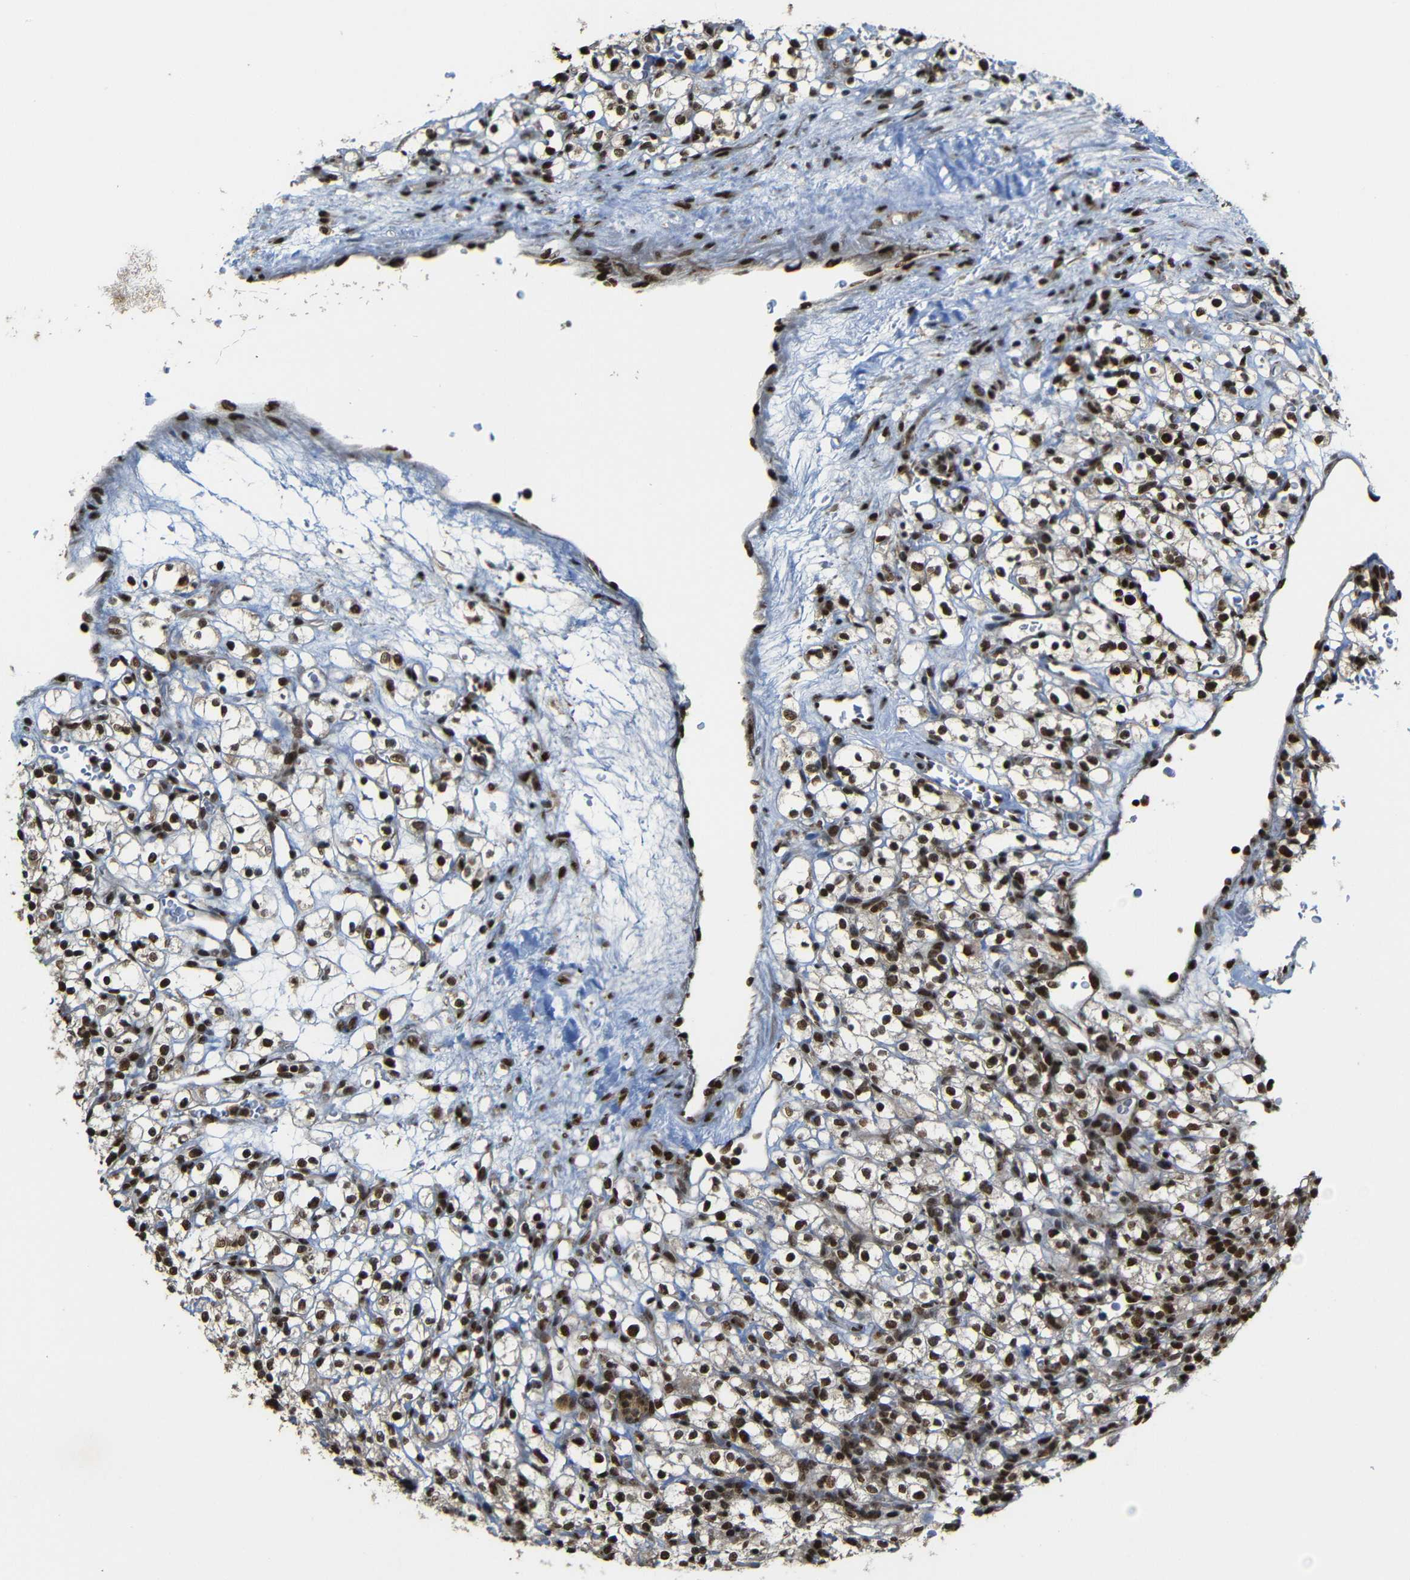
{"staining": {"intensity": "strong", "quantity": ">75%", "location": "cytoplasmic/membranous,nuclear"}, "tissue": "renal cancer", "cell_type": "Tumor cells", "image_type": "cancer", "snomed": [{"axis": "morphology", "description": "Normal tissue, NOS"}, {"axis": "morphology", "description": "Adenocarcinoma, NOS"}, {"axis": "topography", "description": "Kidney"}], "caption": "DAB (3,3'-diaminobenzidine) immunohistochemical staining of human renal adenocarcinoma displays strong cytoplasmic/membranous and nuclear protein positivity in about >75% of tumor cells. (Stains: DAB in brown, nuclei in blue, Microscopy: brightfield microscopy at high magnification).", "gene": "TCF7L2", "patient": {"sex": "female", "age": 72}}